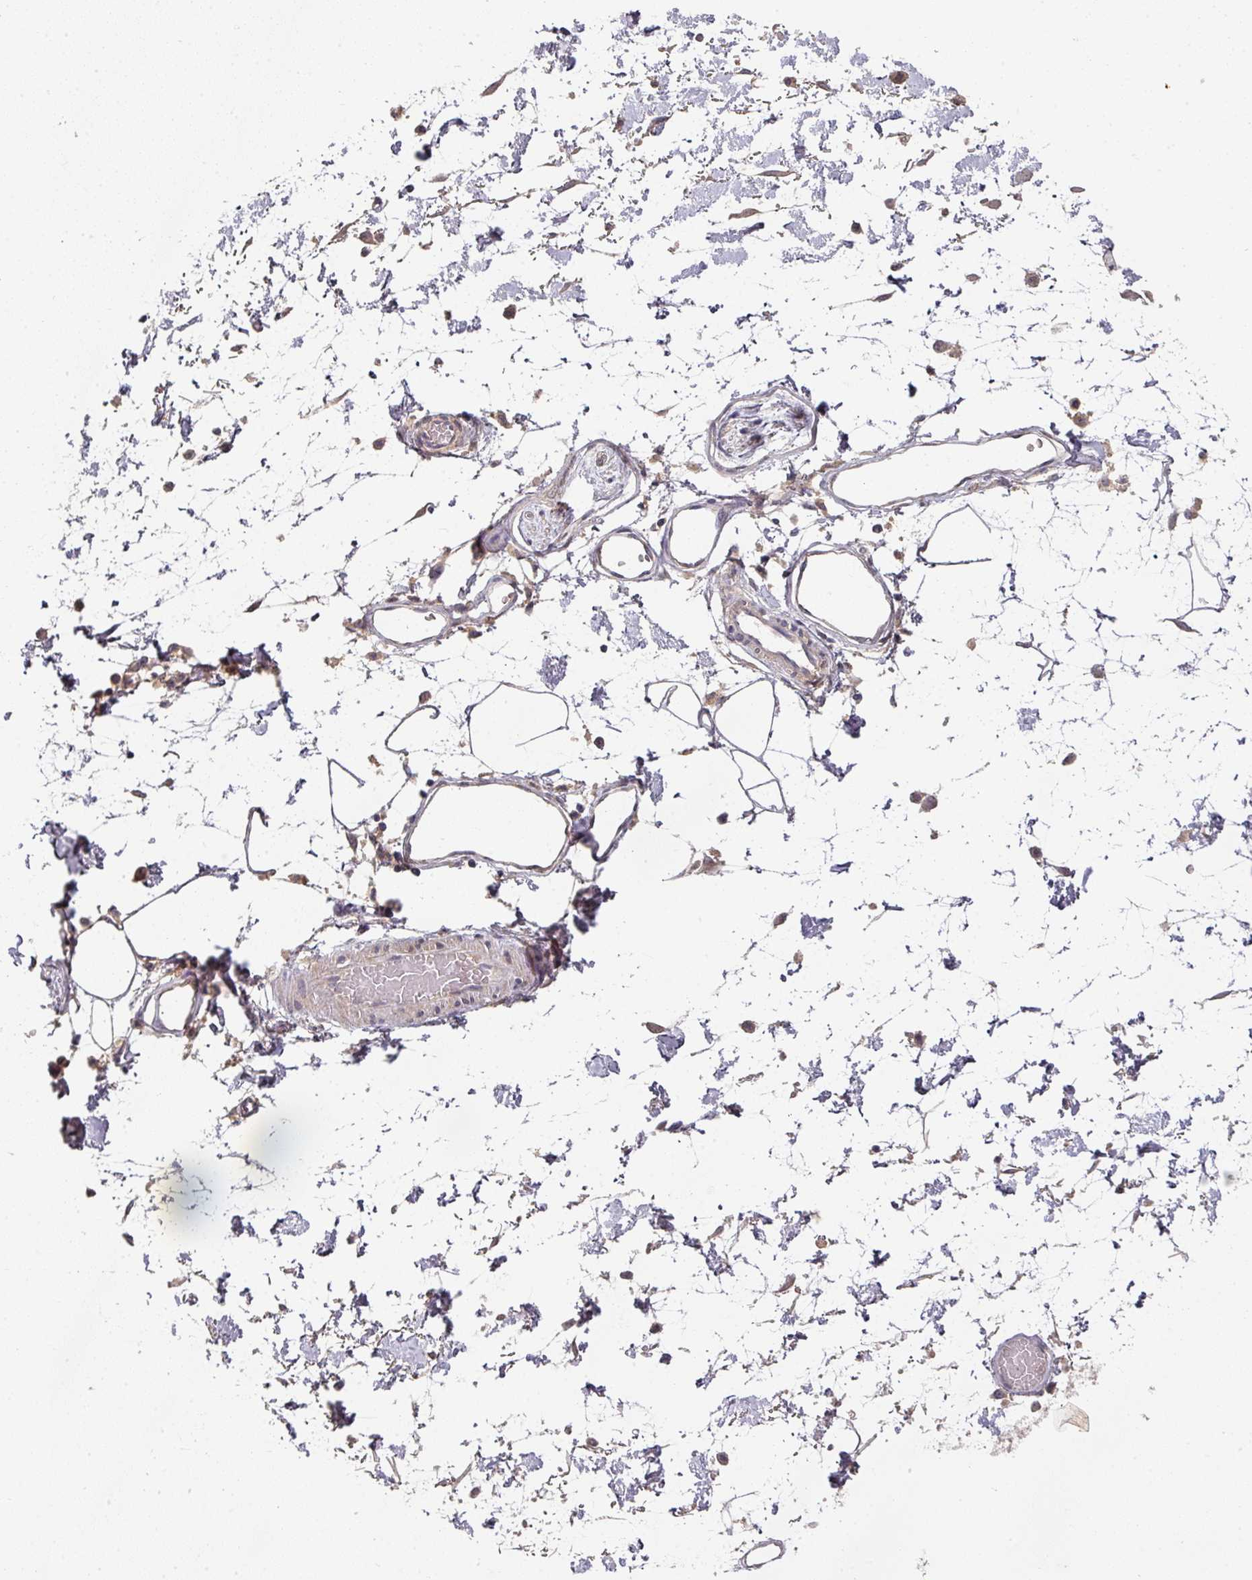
{"staining": {"intensity": "negative", "quantity": "none", "location": "none"}, "tissue": "adipose tissue", "cell_type": "Adipocytes", "image_type": "normal", "snomed": [{"axis": "morphology", "description": "Normal tissue, NOS"}, {"axis": "topography", "description": "Vulva"}, {"axis": "topography", "description": "Peripheral nerve tissue"}], "caption": "Immunohistochemical staining of benign human adipose tissue exhibits no significant expression in adipocytes. (Immunohistochemistry, brightfield microscopy, high magnification).", "gene": "EXTL3", "patient": {"sex": "female", "age": 68}}